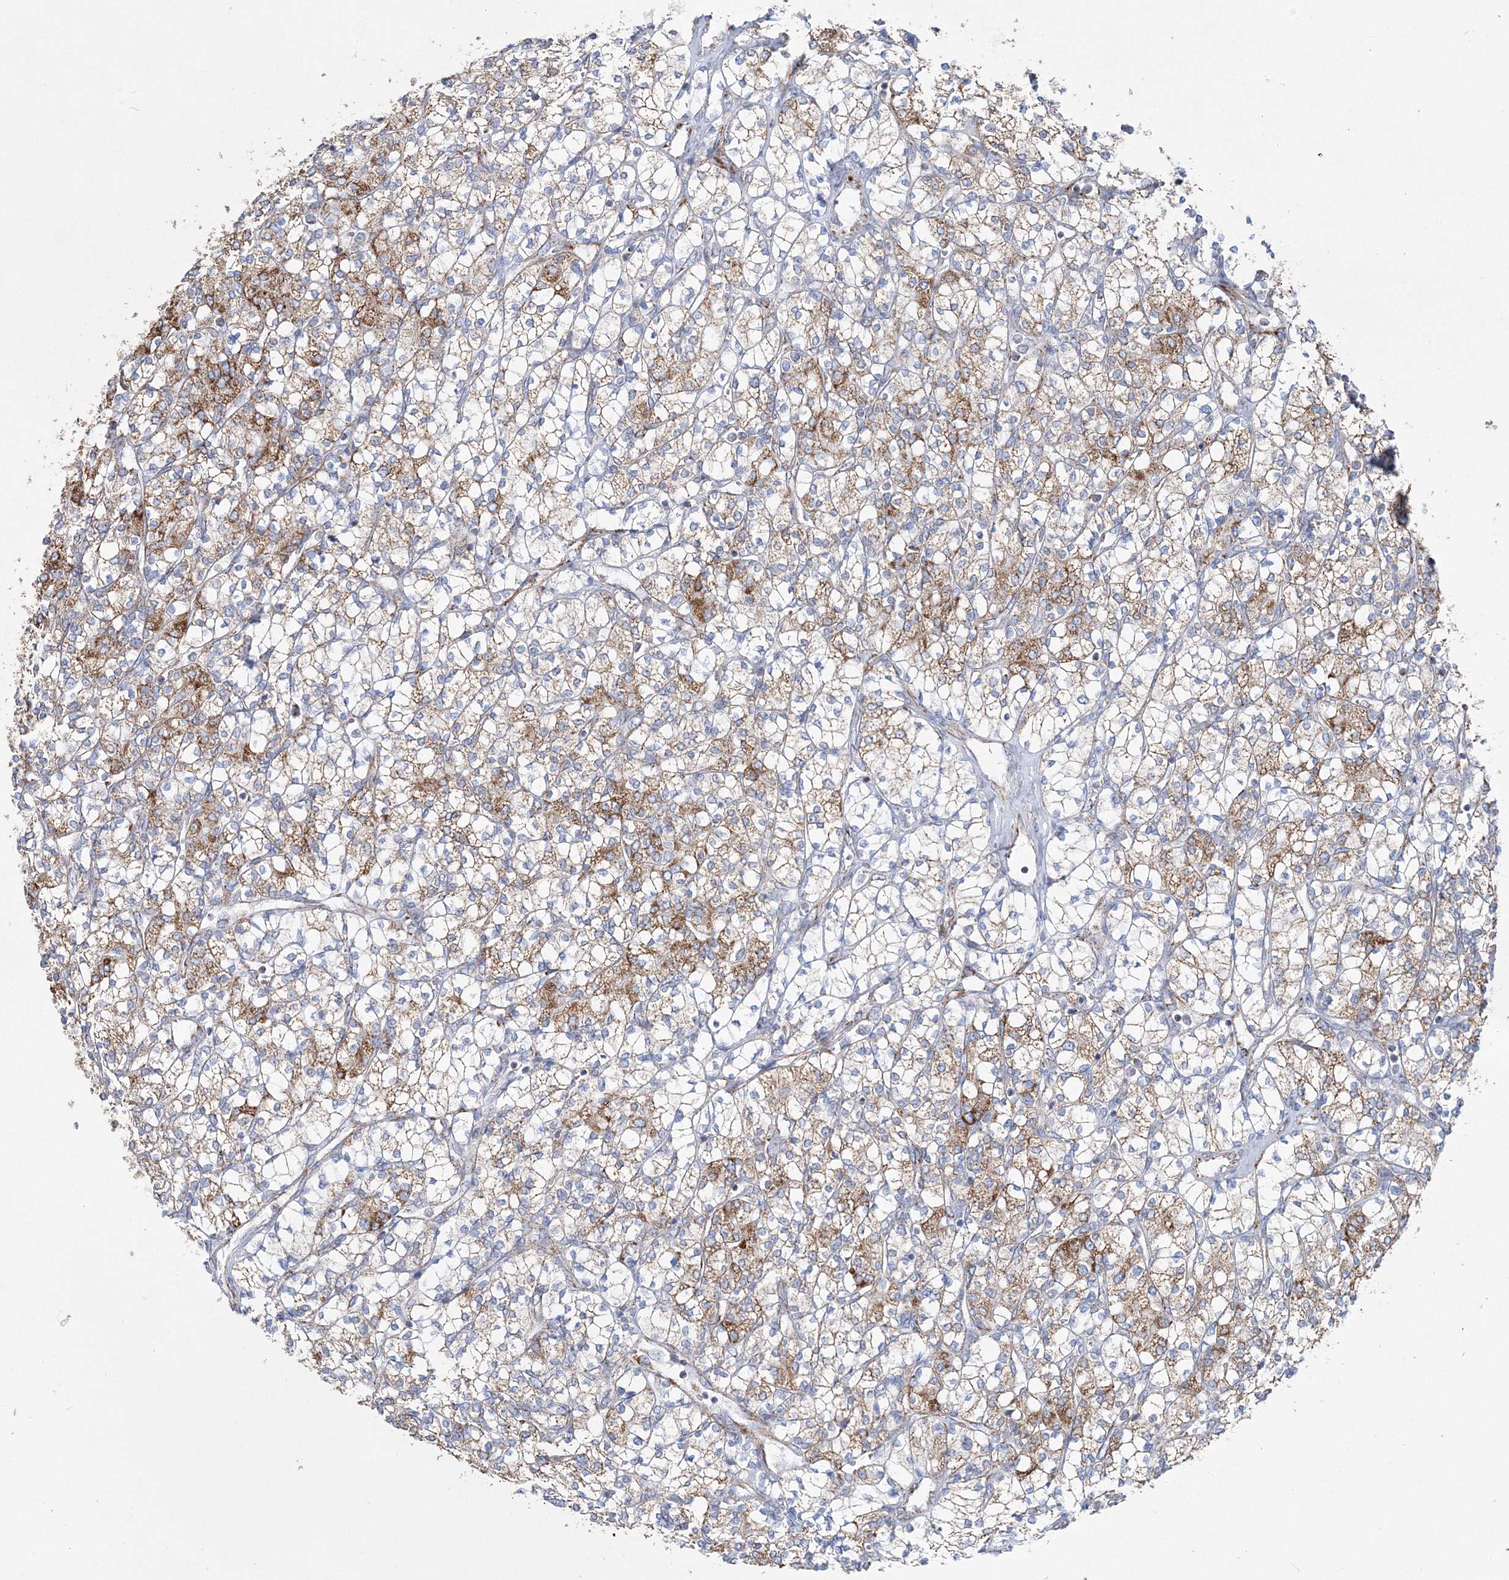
{"staining": {"intensity": "moderate", "quantity": "25%-75%", "location": "cytoplasmic/membranous"}, "tissue": "renal cancer", "cell_type": "Tumor cells", "image_type": "cancer", "snomed": [{"axis": "morphology", "description": "Adenocarcinoma, NOS"}, {"axis": "topography", "description": "Kidney"}], "caption": "High-magnification brightfield microscopy of renal cancer (adenocarcinoma) stained with DAB (brown) and counterstained with hematoxylin (blue). tumor cells exhibit moderate cytoplasmic/membranous positivity is seen in approximately25%-75% of cells. Using DAB (3,3'-diaminobenzidine) (brown) and hematoxylin (blue) stains, captured at high magnification using brightfield microscopy.", "gene": "HIBCH", "patient": {"sex": "male", "age": 77}}